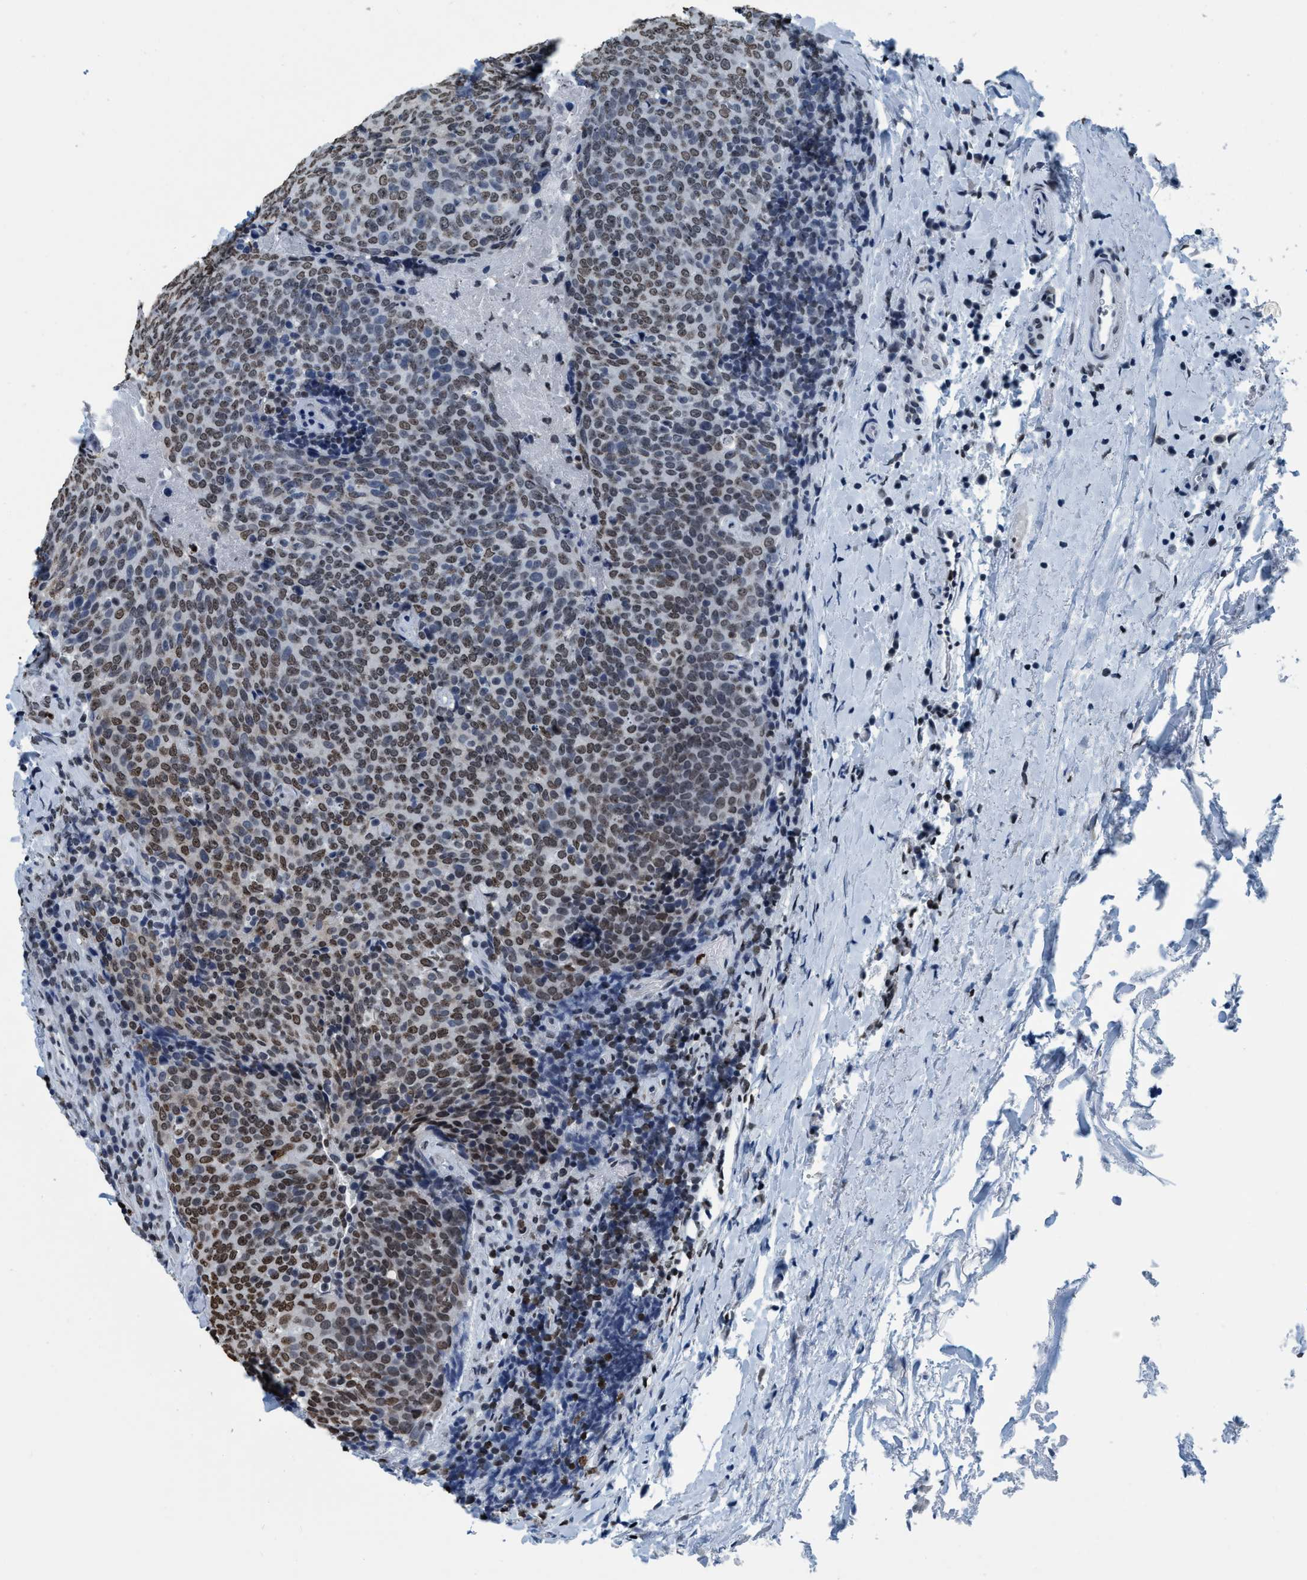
{"staining": {"intensity": "moderate", "quantity": ">75%", "location": "nuclear"}, "tissue": "head and neck cancer", "cell_type": "Tumor cells", "image_type": "cancer", "snomed": [{"axis": "morphology", "description": "Squamous cell carcinoma, NOS"}, {"axis": "morphology", "description": "Squamous cell carcinoma, metastatic, NOS"}, {"axis": "topography", "description": "Lymph node"}, {"axis": "topography", "description": "Head-Neck"}], "caption": "Squamous cell carcinoma (head and neck) stained for a protein shows moderate nuclear positivity in tumor cells. The protein is shown in brown color, while the nuclei are stained blue.", "gene": "CCNE2", "patient": {"sex": "male", "age": 62}}